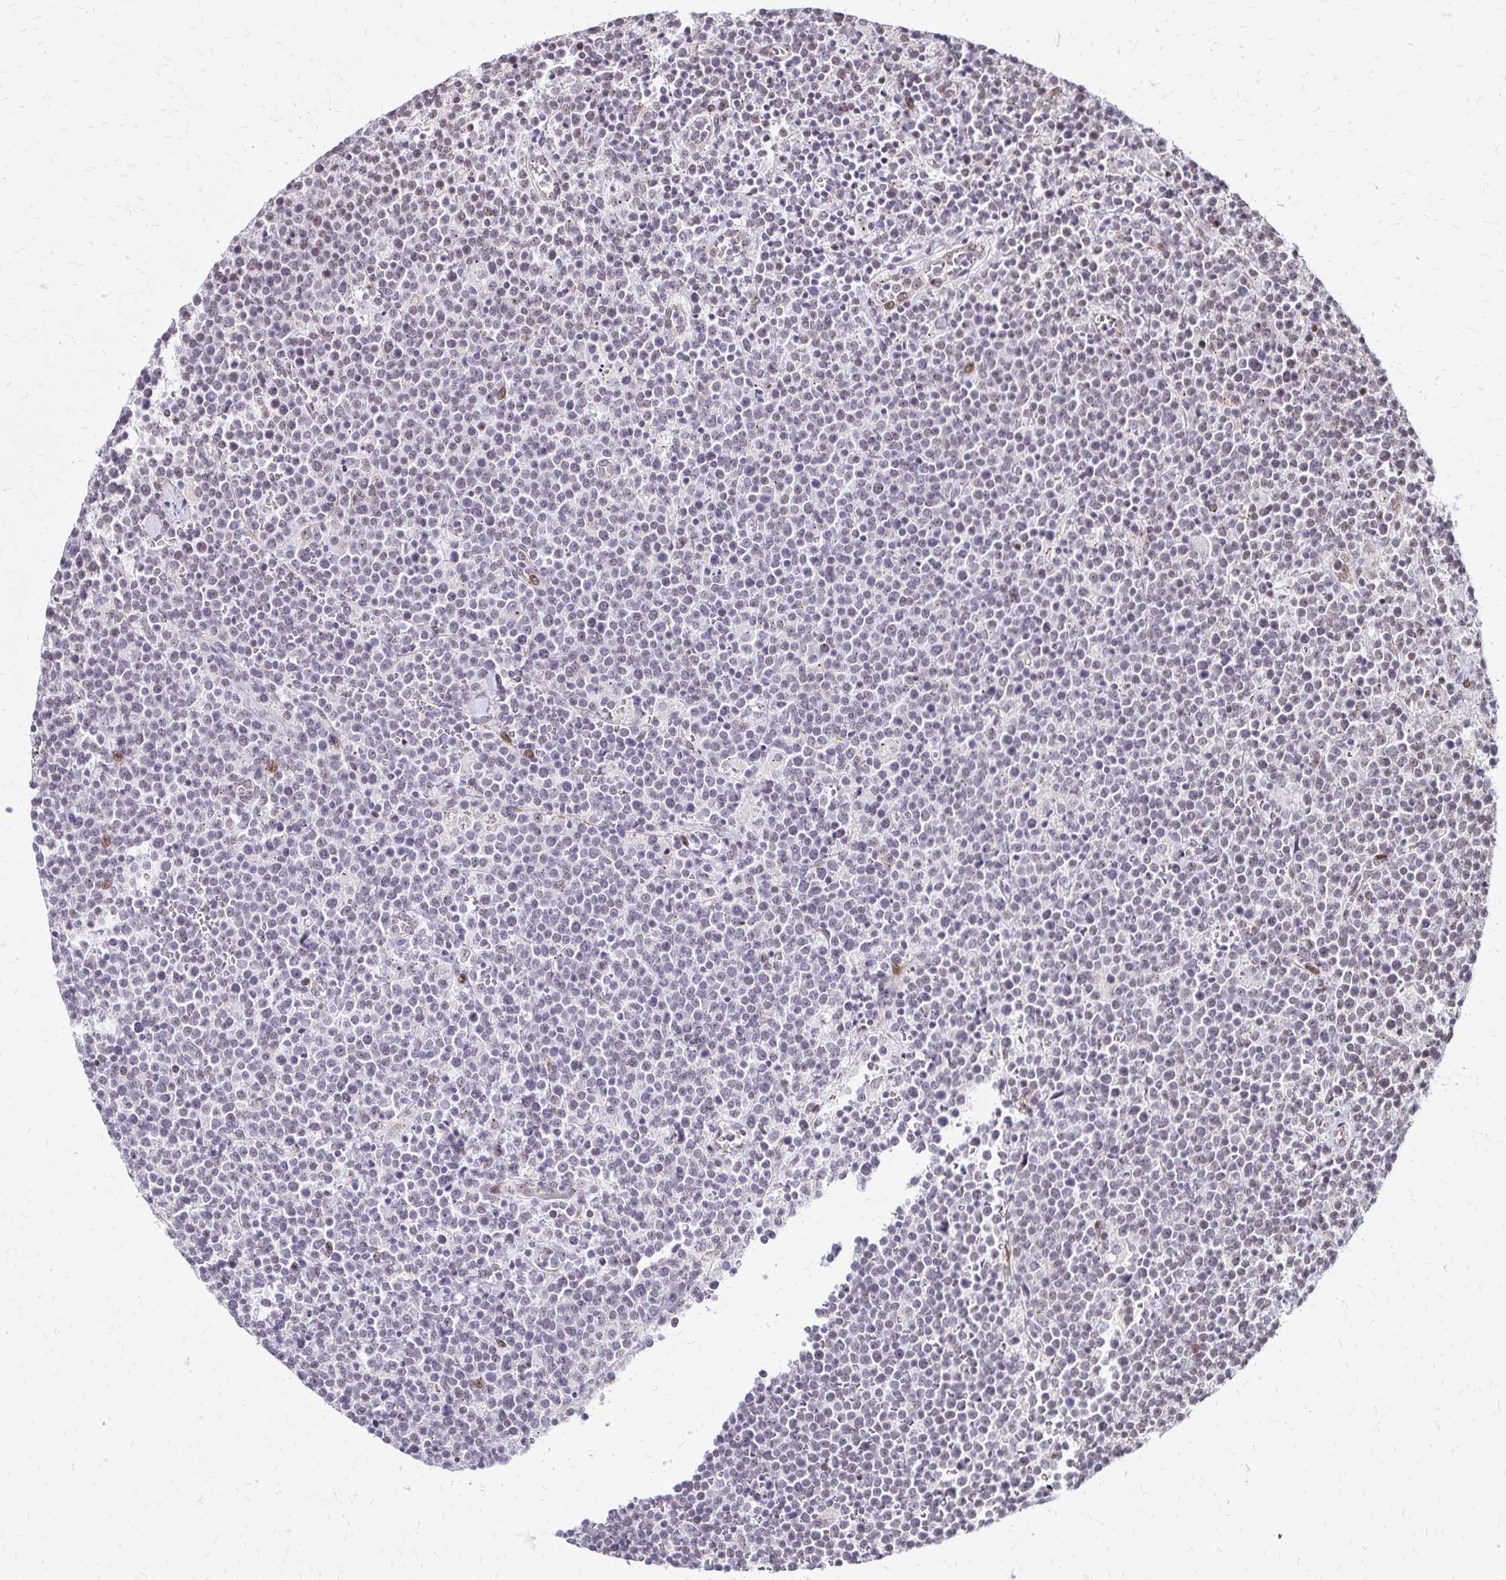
{"staining": {"intensity": "negative", "quantity": "none", "location": "none"}, "tissue": "lymphoma", "cell_type": "Tumor cells", "image_type": "cancer", "snomed": [{"axis": "morphology", "description": "Malignant lymphoma, non-Hodgkin's type, High grade"}, {"axis": "topography", "description": "Lymph node"}], "caption": "Image shows no protein positivity in tumor cells of malignant lymphoma, non-Hodgkin's type (high-grade) tissue.", "gene": "TOB1", "patient": {"sex": "male", "age": 61}}